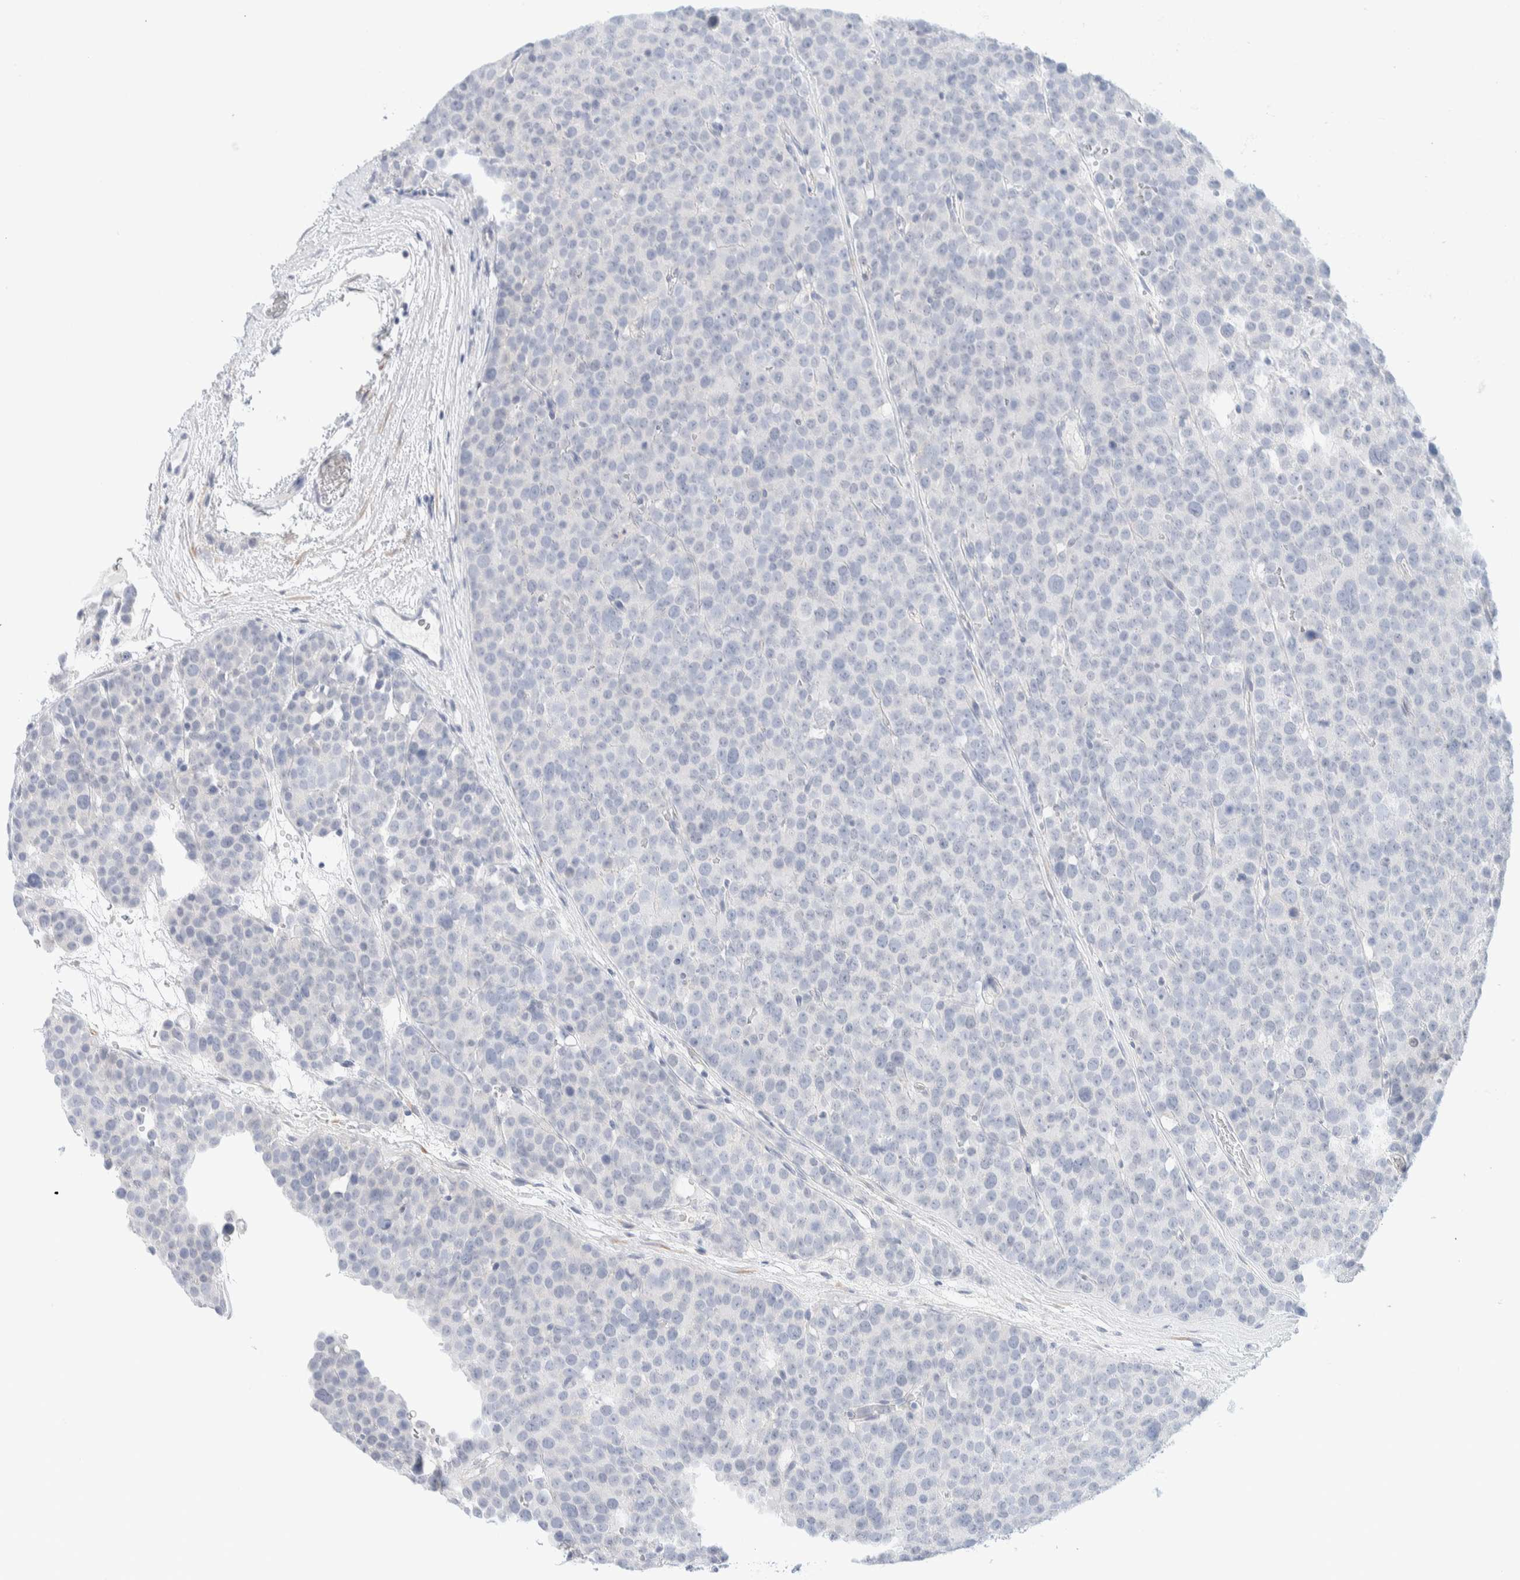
{"staining": {"intensity": "negative", "quantity": "none", "location": "none"}, "tissue": "testis cancer", "cell_type": "Tumor cells", "image_type": "cancer", "snomed": [{"axis": "morphology", "description": "Seminoma, NOS"}, {"axis": "topography", "description": "Testis"}], "caption": "Testis seminoma stained for a protein using immunohistochemistry demonstrates no expression tumor cells.", "gene": "ATCAY", "patient": {"sex": "male", "age": 71}}